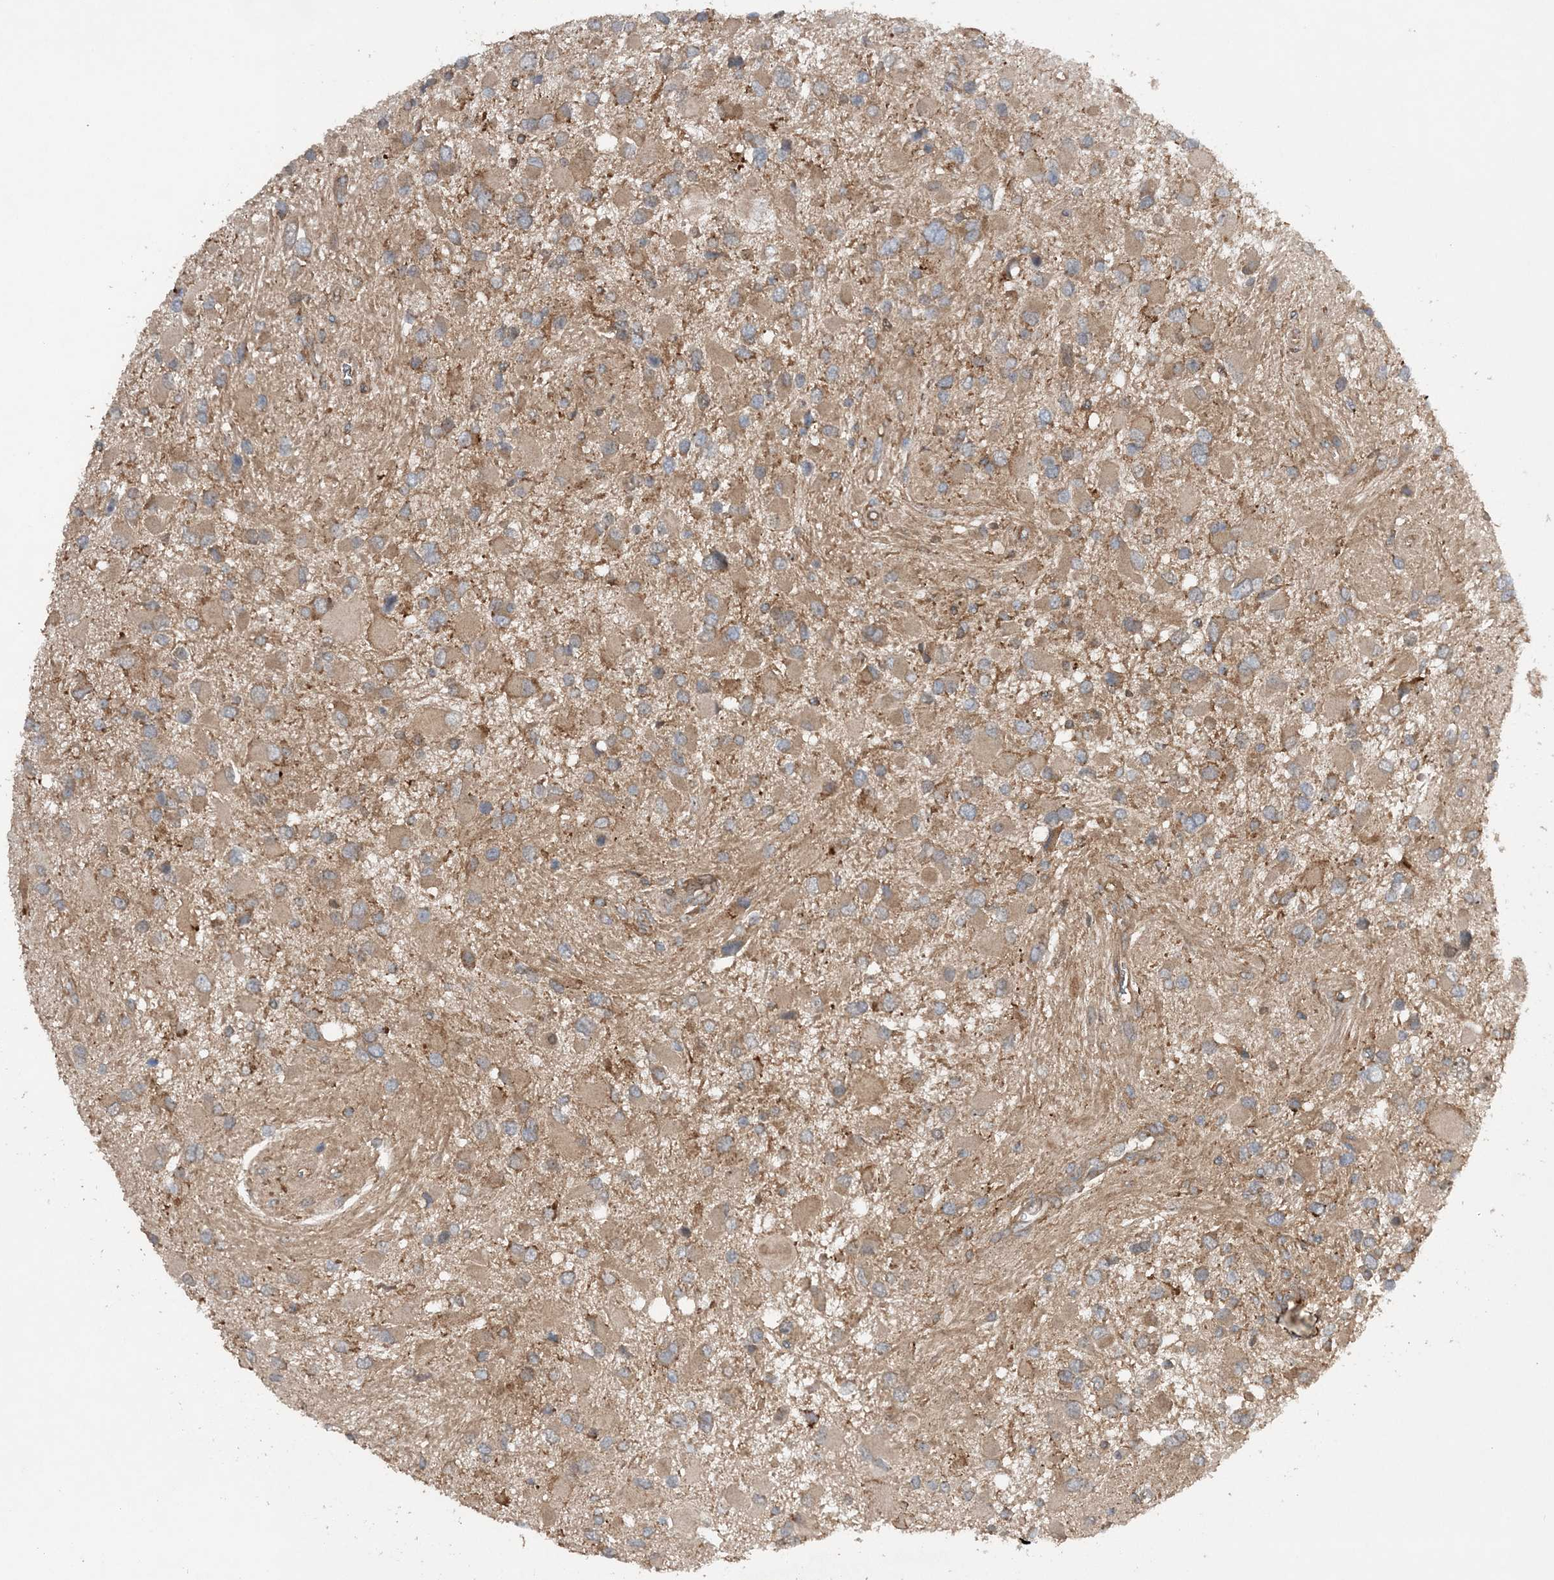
{"staining": {"intensity": "moderate", "quantity": "25%-75%", "location": "cytoplasmic/membranous"}, "tissue": "glioma", "cell_type": "Tumor cells", "image_type": "cancer", "snomed": [{"axis": "morphology", "description": "Glioma, malignant, High grade"}, {"axis": "topography", "description": "Brain"}], "caption": "Immunohistochemistry image of neoplastic tissue: human glioma stained using immunohistochemistry (IHC) shows medium levels of moderate protein expression localized specifically in the cytoplasmic/membranous of tumor cells, appearing as a cytoplasmic/membranous brown color.", "gene": "ACAP2", "patient": {"sex": "male", "age": 53}}